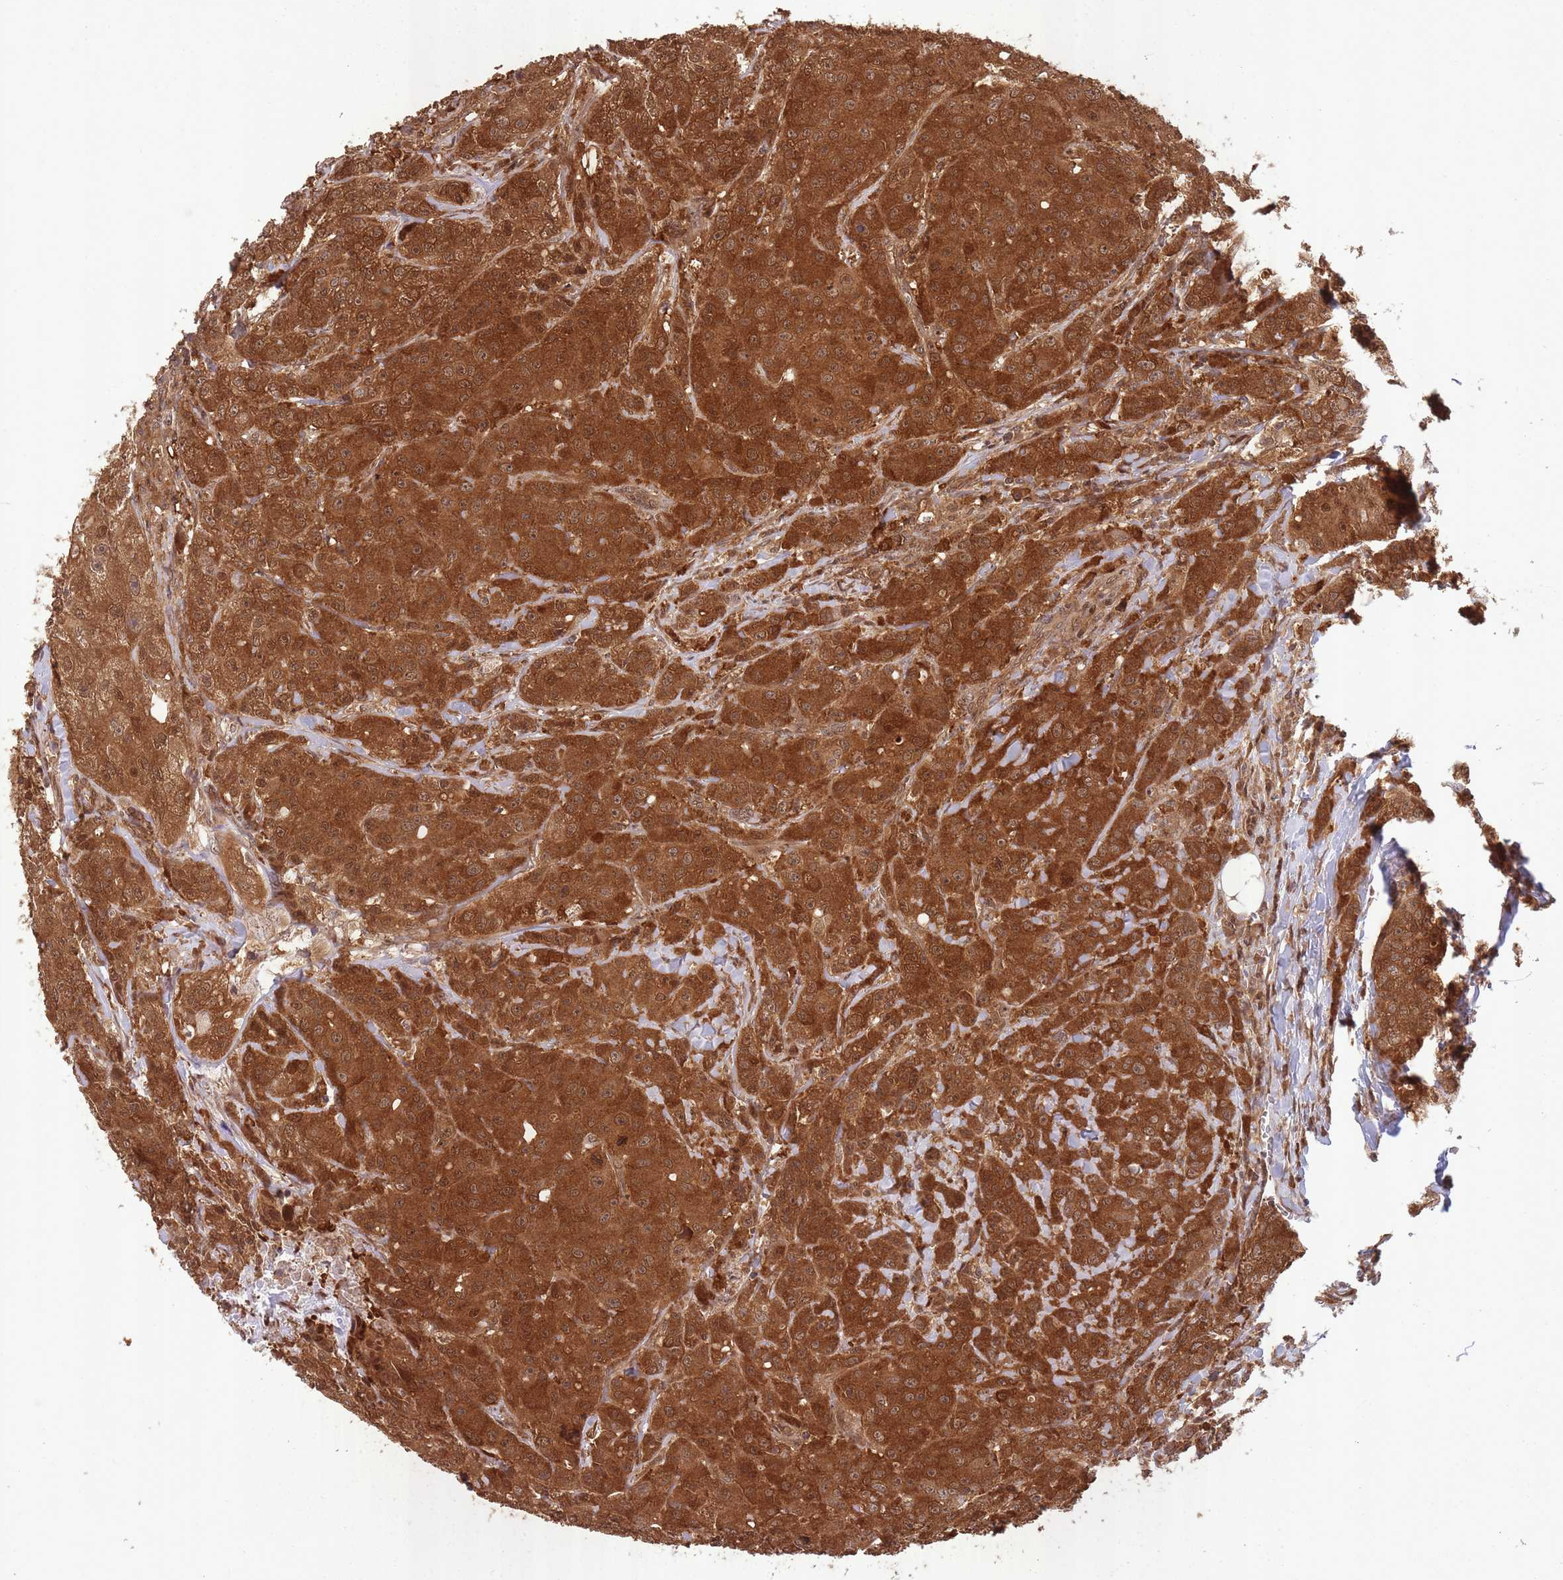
{"staining": {"intensity": "strong", "quantity": ">75%", "location": "cytoplasmic/membranous,nuclear"}, "tissue": "breast cancer", "cell_type": "Tumor cells", "image_type": "cancer", "snomed": [{"axis": "morphology", "description": "Duct carcinoma"}, {"axis": "topography", "description": "Breast"}], "caption": "A brown stain labels strong cytoplasmic/membranous and nuclear staining of a protein in breast cancer tumor cells. (Stains: DAB (3,3'-diaminobenzidine) in brown, nuclei in blue, Microscopy: brightfield microscopy at high magnification).", "gene": "PPP6R3", "patient": {"sex": "female", "age": 43}}